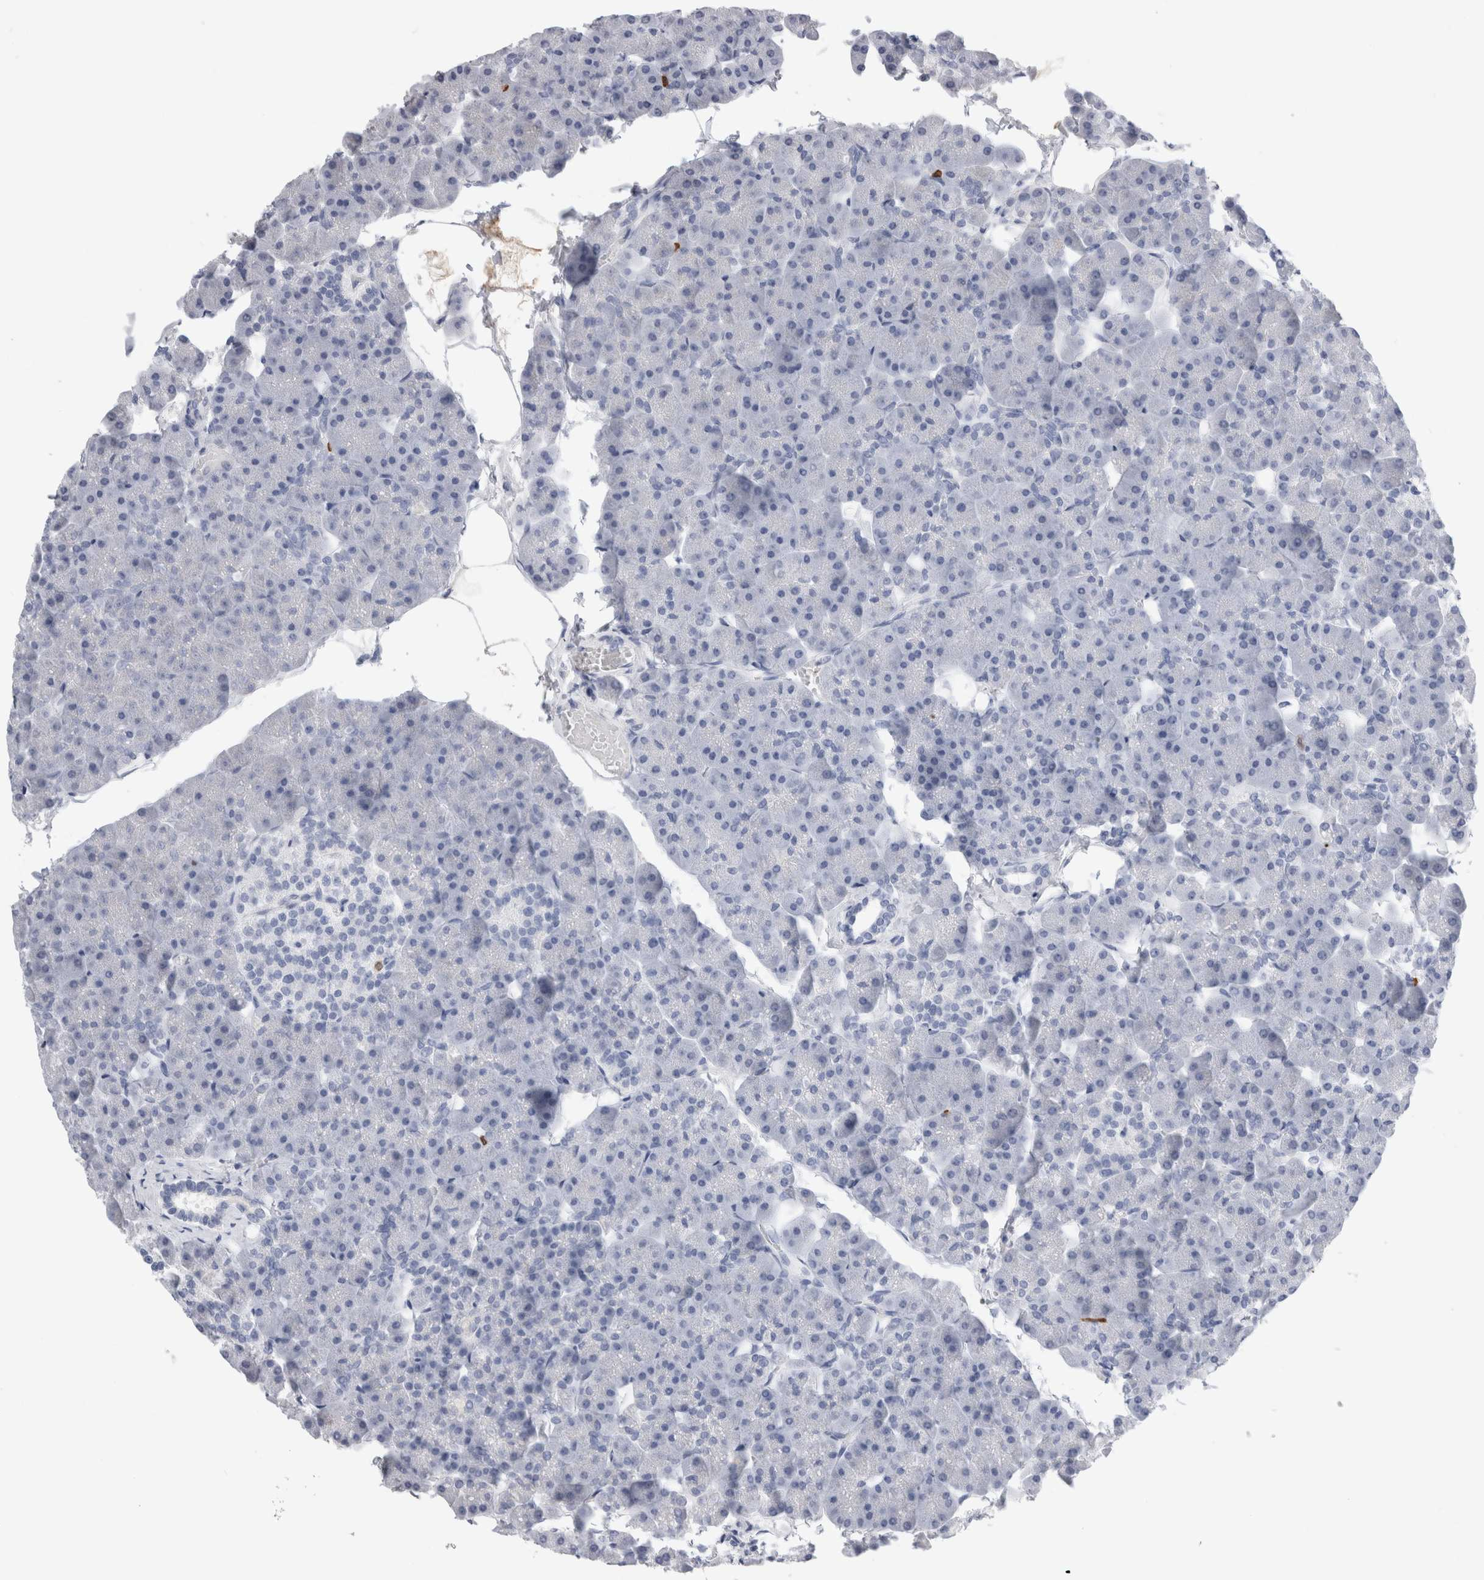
{"staining": {"intensity": "negative", "quantity": "none", "location": "none"}, "tissue": "pancreas", "cell_type": "Exocrine glandular cells", "image_type": "normal", "snomed": [{"axis": "morphology", "description": "Normal tissue, NOS"}, {"axis": "topography", "description": "Pancreas"}], "caption": "The immunohistochemistry (IHC) histopathology image has no significant staining in exocrine glandular cells of pancreas. The staining is performed using DAB brown chromogen with nuclei counter-stained in using hematoxylin.", "gene": "S100A12", "patient": {"sex": "male", "age": 35}}